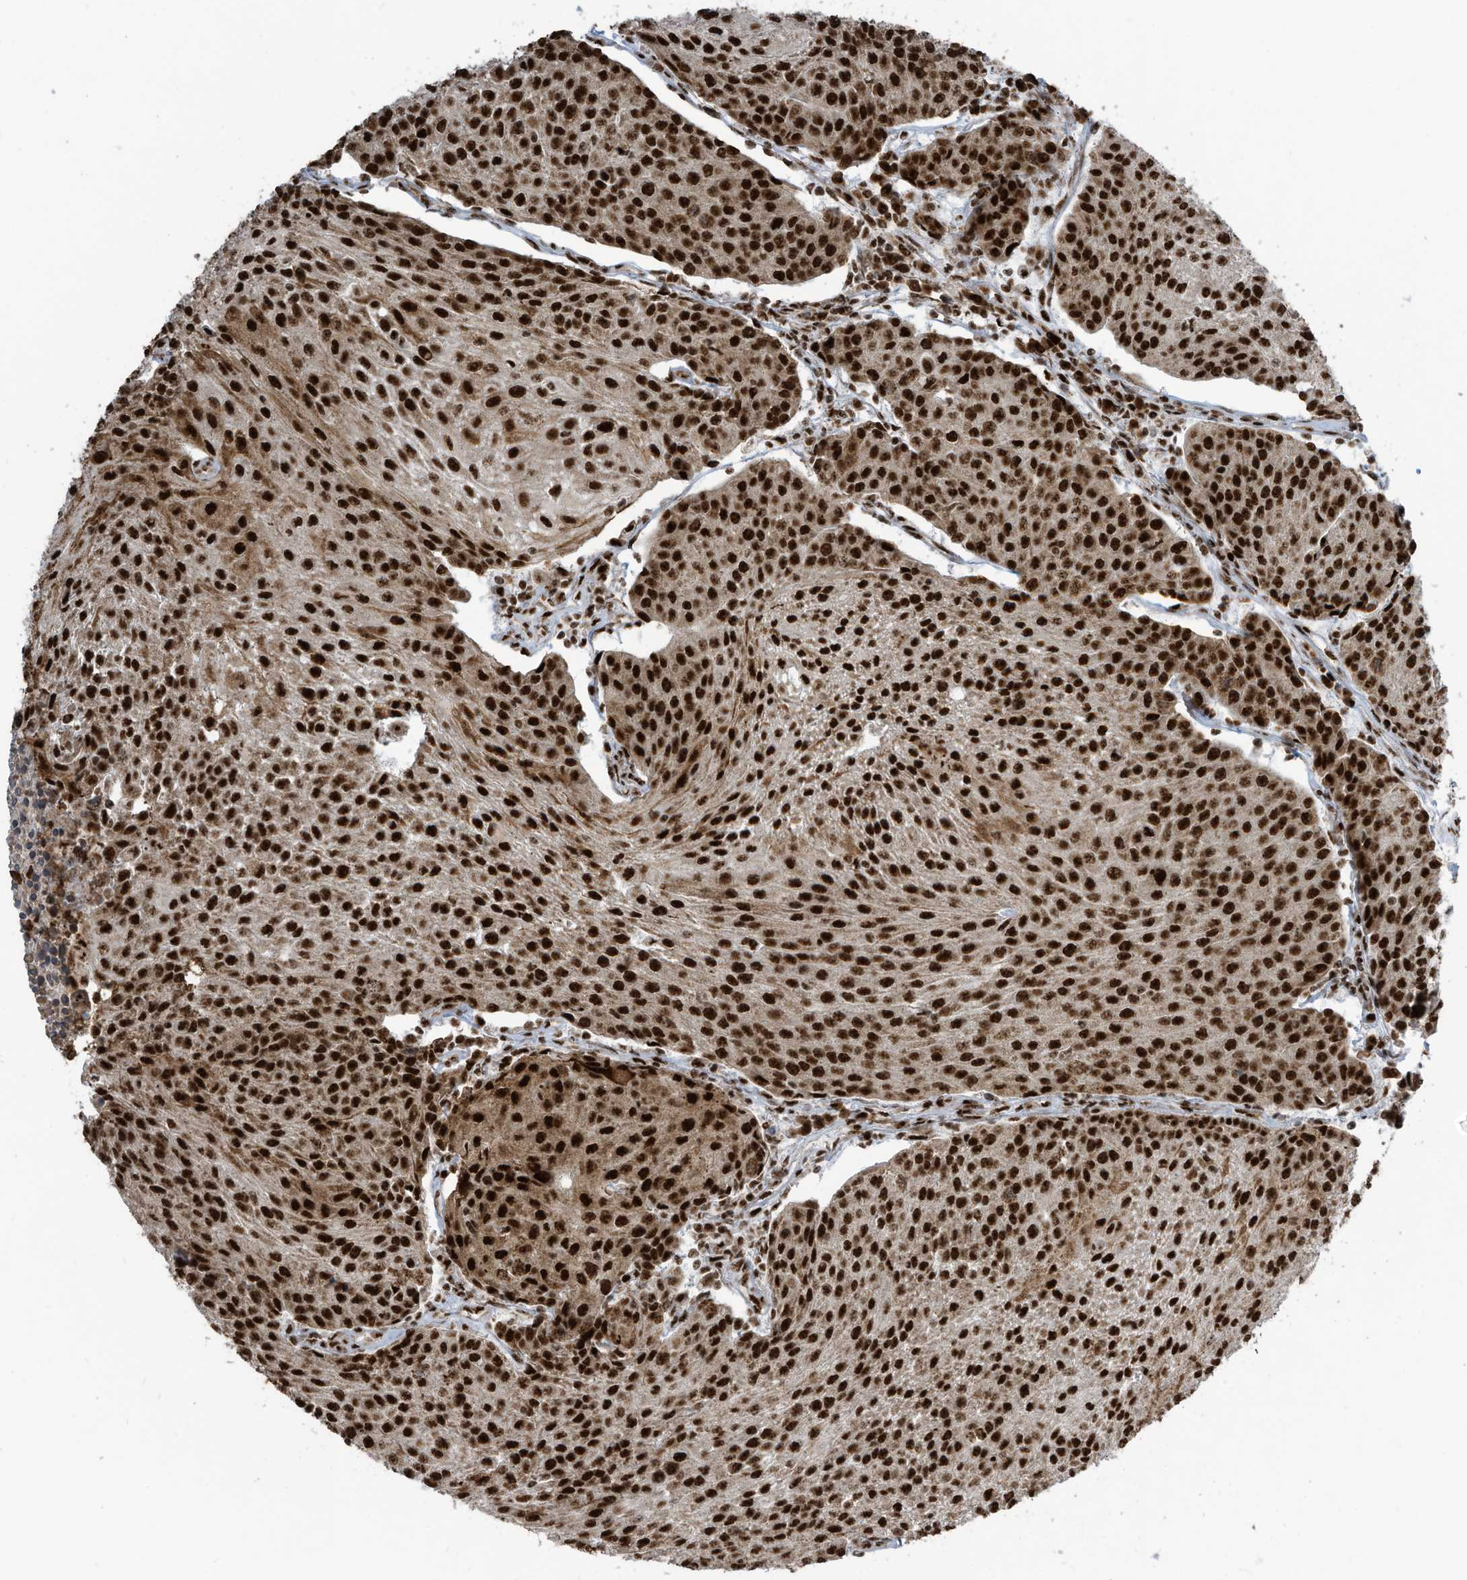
{"staining": {"intensity": "strong", "quantity": ">75%", "location": "nuclear"}, "tissue": "urothelial cancer", "cell_type": "Tumor cells", "image_type": "cancer", "snomed": [{"axis": "morphology", "description": "Urothelial carcinoma, High grade"}, {"axis": "topography", "description": "Urinary bladder"}], "caption": "Immunohistochemical staining of urothelial cancer reveals high levels of strong nuclear expression in approximately >75% of tumor cells.", "gene": "LBH", "patient": {"sex": "female", "age": 85}}